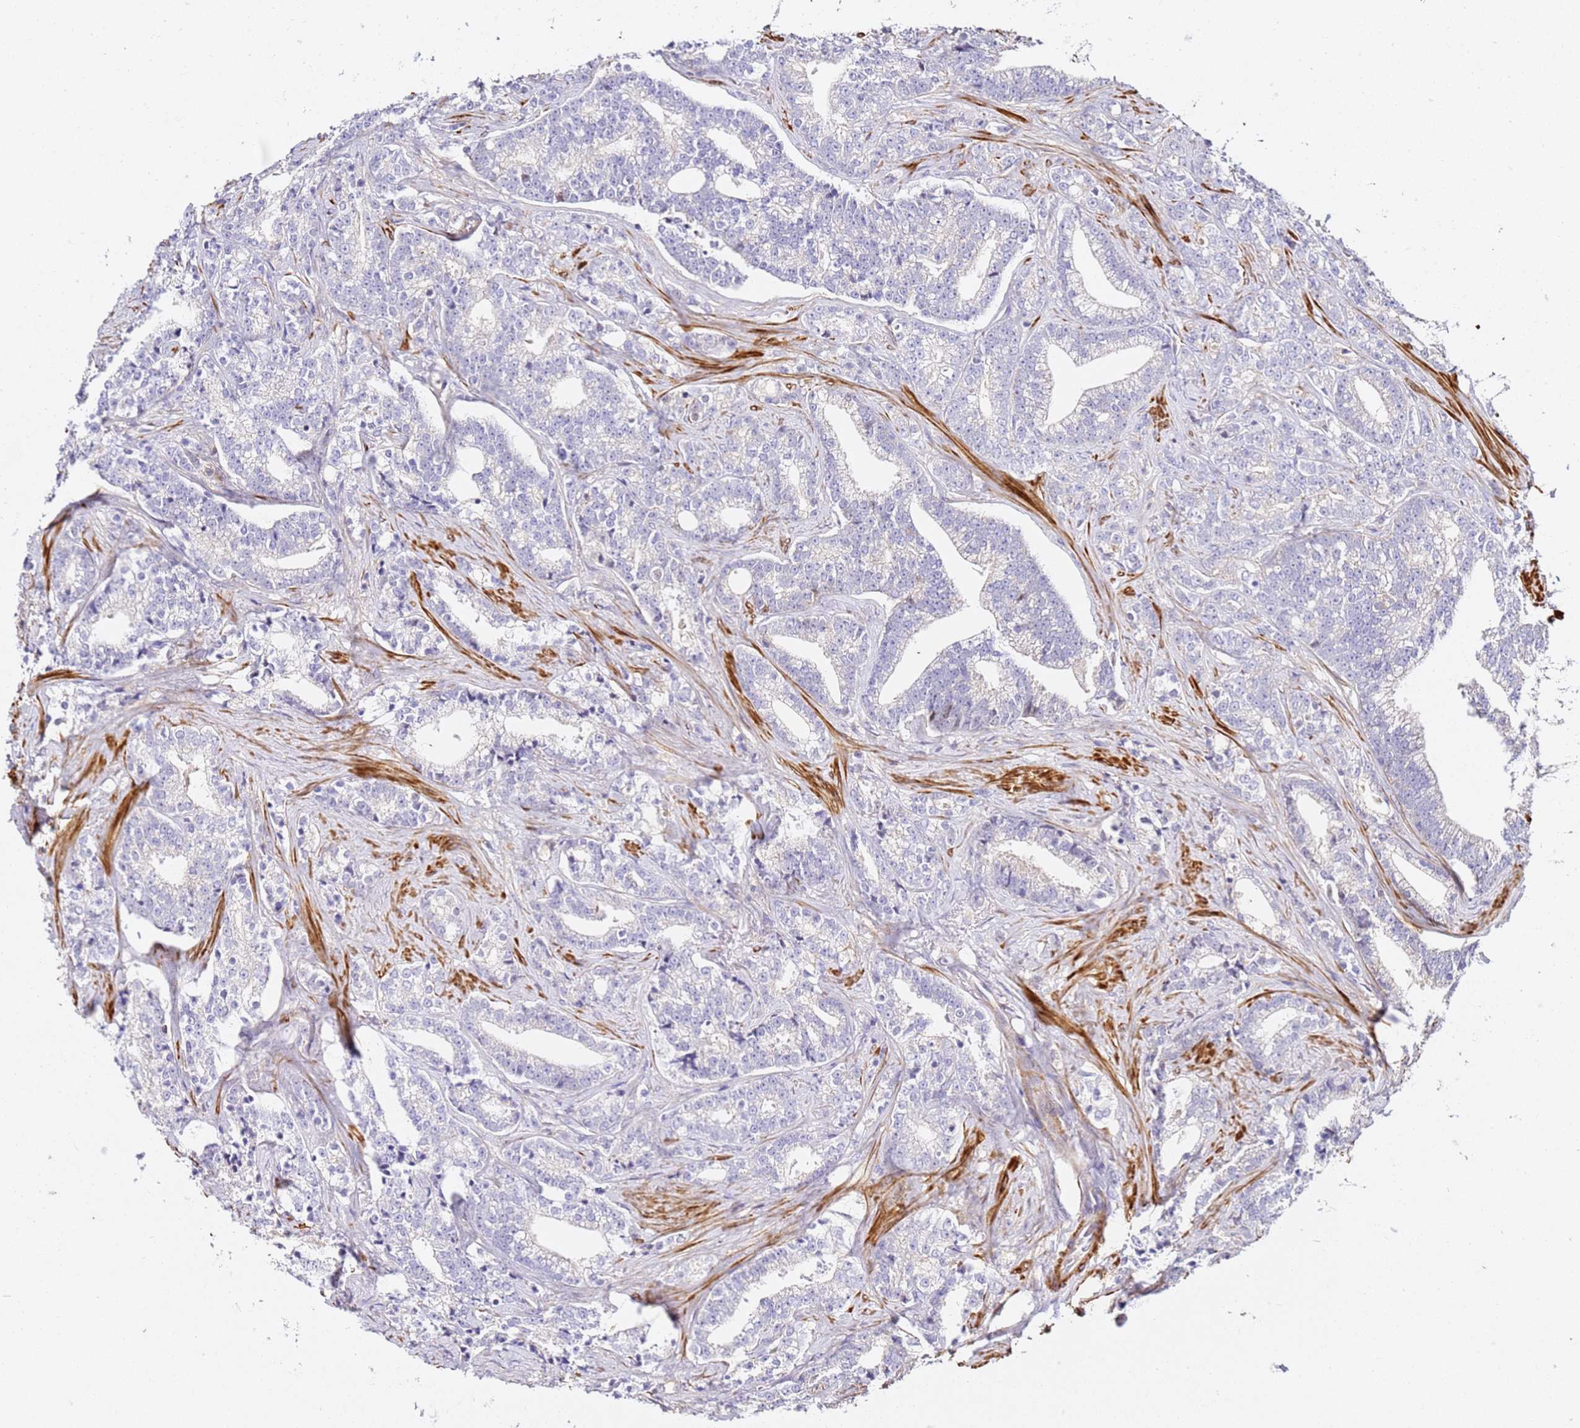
{"staining": {"intensity": "negative", "quantity": "none", "location": "none"}, "tissue": "prostate cancer", "cell_type": "Tumor cells", "image_type": "cancer", "snomed": [{"axis": "morphology", "description": "Adenocarcinoma, High grade"}, {"axis": "topography", "description": "Prostate"}], "caption": "IHC of prostate adenocarcinoma (high-grade) demonstrates no positivity in tumor cells.", "gene": "ZNF671", "patient": {"sex": "male", "age": 67}}